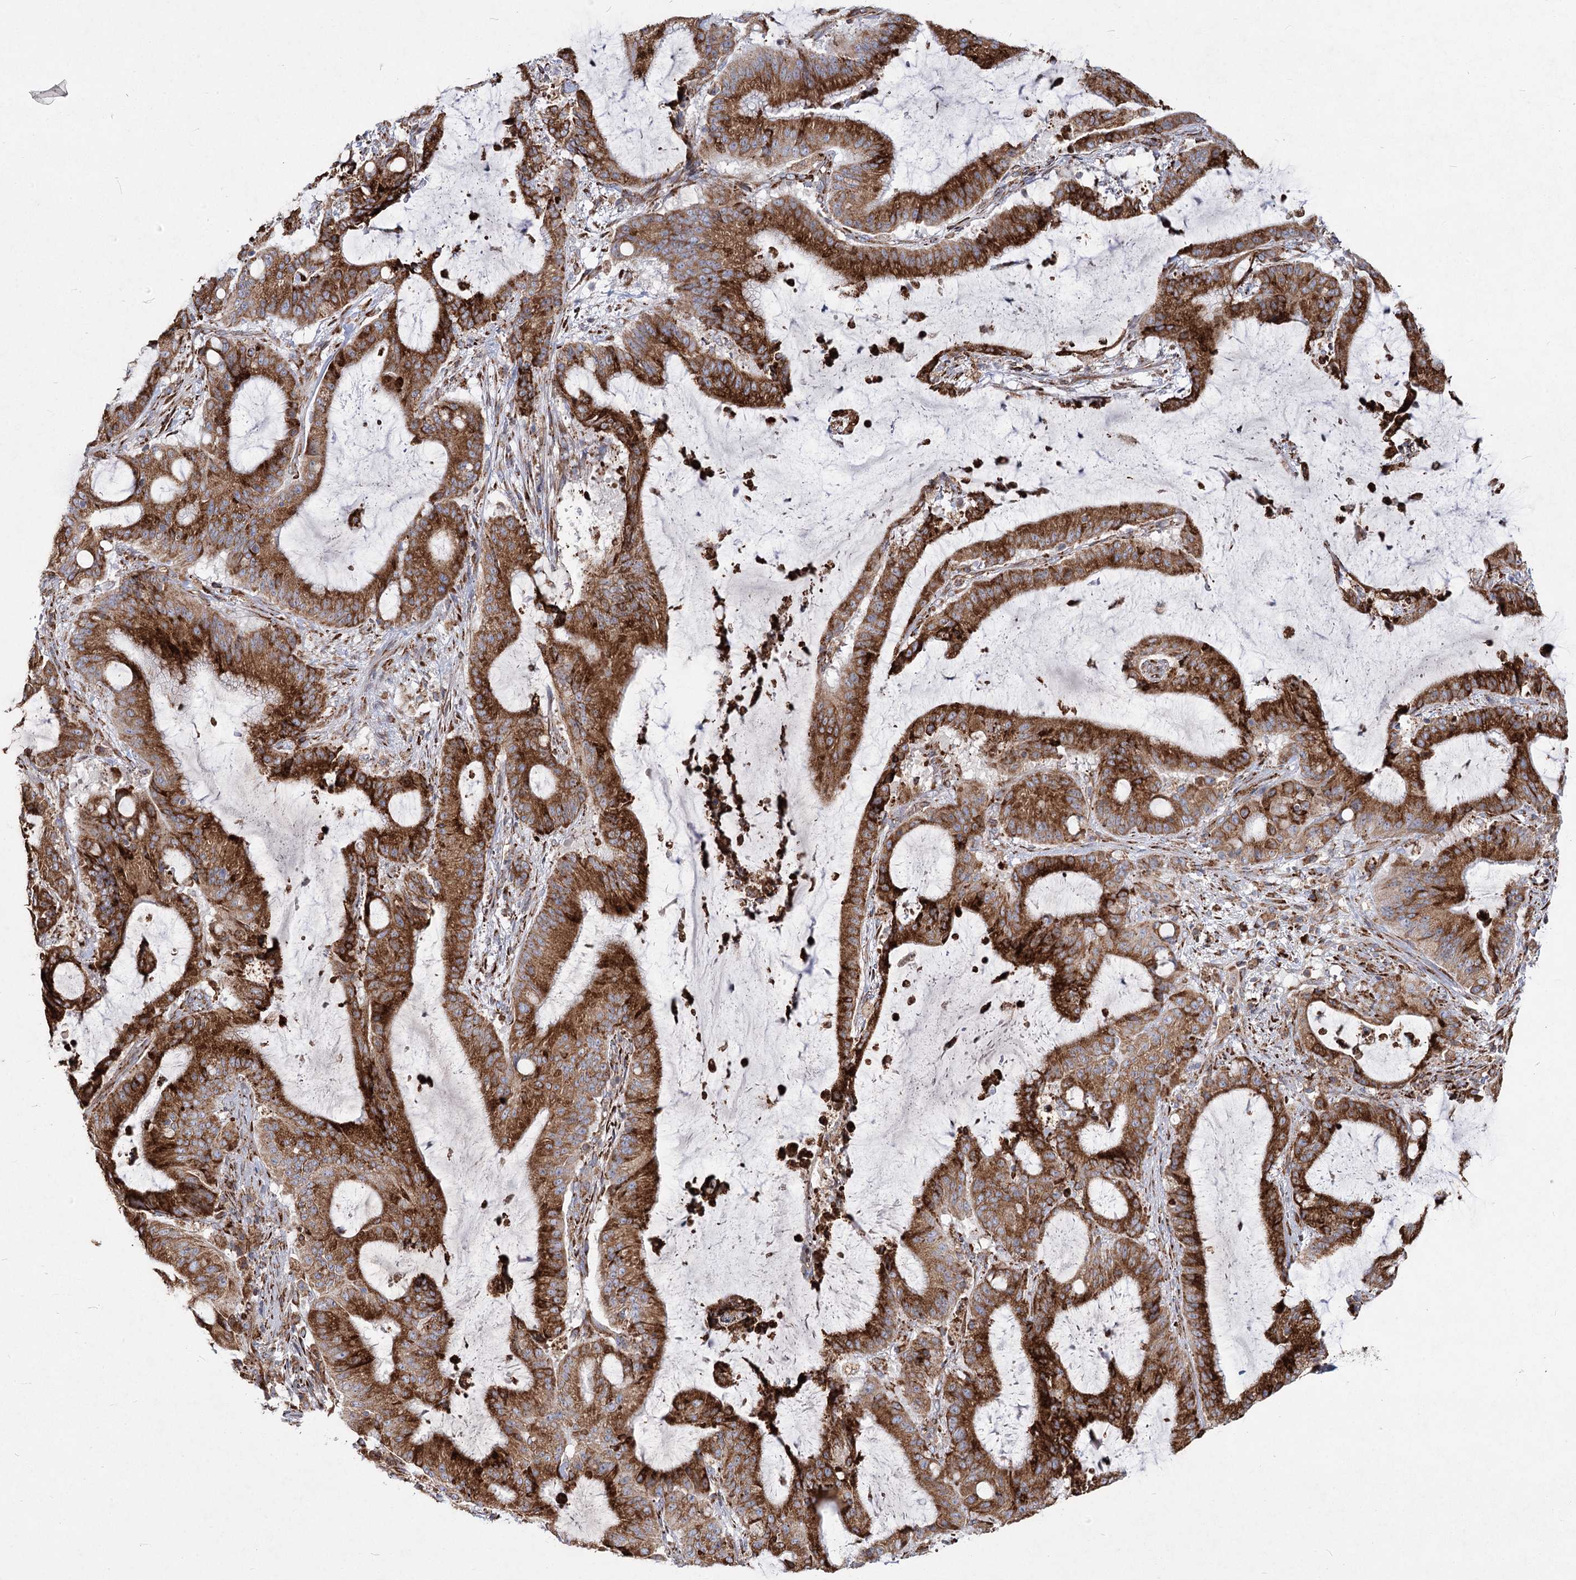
{"staining": {"intensity": "strong", "quantity": ">75%", "location": "cytoplasmic/membranous"}, "tissue": "liver cancer", "cell_type": "Tumor cells", "image_type": "cancer", "snomed": [{"axis": "morphology", "description": "Normal tissue, NOS"}, {"axis": "morphology", "description": "Cholangiocarcinoma"}, {"axis": "topography", "description": "Liver"}, {"axis": "topography", "description": "Peripheral nerve tissue"}], "caption": "Strong cytoplasmic/membranous expression is identified in approximately >75% of tumor cells in liver cancer (cholangiocarcinoma).", "gene": "NHLRC2", "patient": {"sex": "female", "age": 73}}